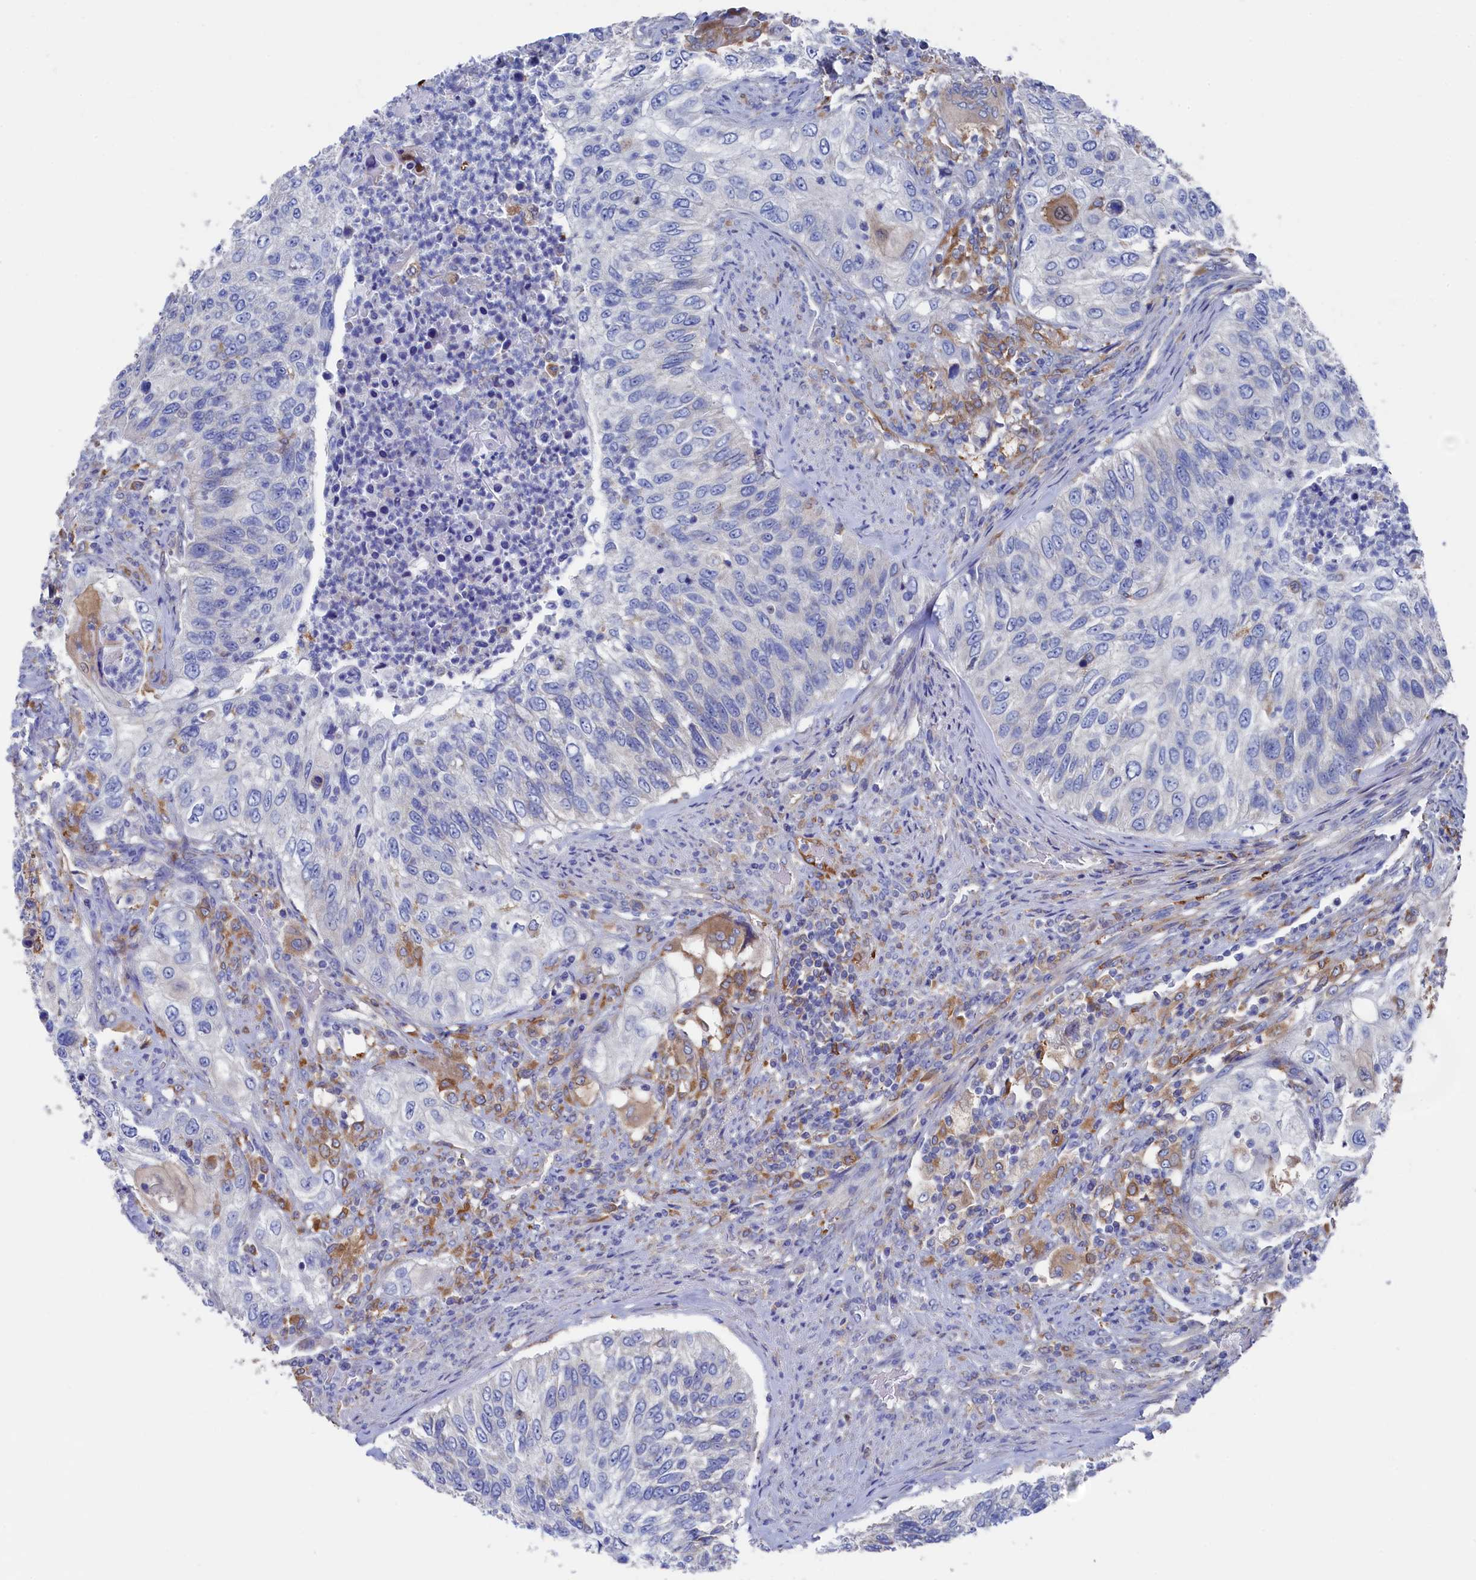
{"staining": {"intensity": "negative", "quantity": "none", "location": "none"}, "tissue": "urothelial cancer", "cell_type": "Tumor cells", "image_type": "cancer", "snomed": [{"axis": "morphology", "description": "Urothelial carcinoma, High grade"}, {"axis": "topography", "description": "Urinary bladder"}], "caption": "A micrograph of human urothelial cancer is negative for staining in tumor cells.", "gene": "C12orf73", "patient": {"sex": "female", "age": 60}}